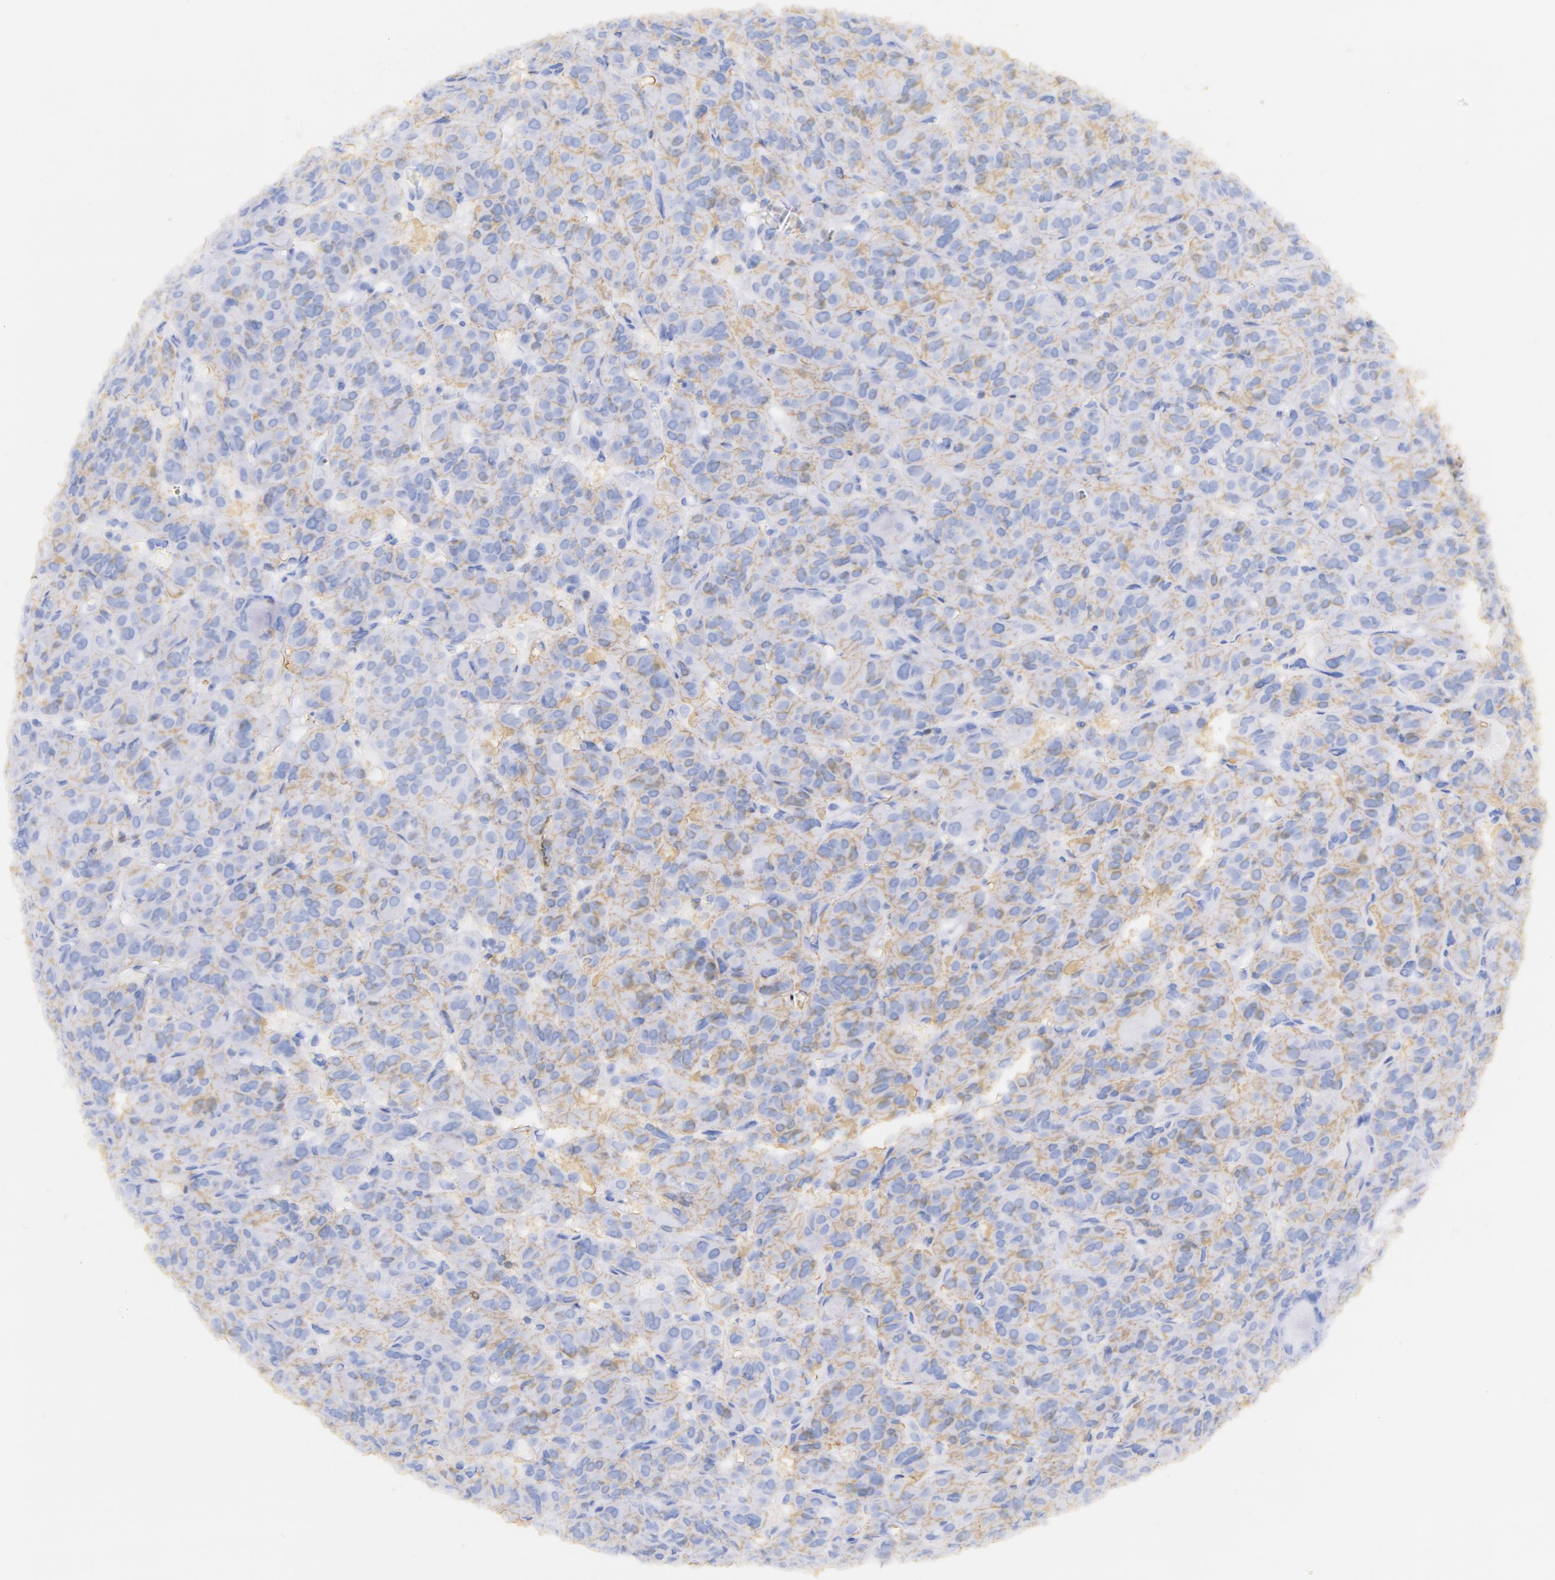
{"staining": {"intensity": "weak", "quantity": ">75%", "location": "cytoplasmic/membranous"}, "tissue": "thyroid cancer", "cell_type": "Tumor cells", "image_type": "cancer", "snomed": [{"axis": "morphology", "description": "Follicular adenoma carcinoma, NOS"}, {"axis": "topography", "description": "Thyroid gland"}], "caption": "Immunohistochemical staining of human thyroid follicular adenoma carcinoma demonstrates low levels of weak cytoplasmic/membranous protein expression in about >75% of tumor cells.", "gene": "CD44", "patient": {"sex": "female", "age": 71}}